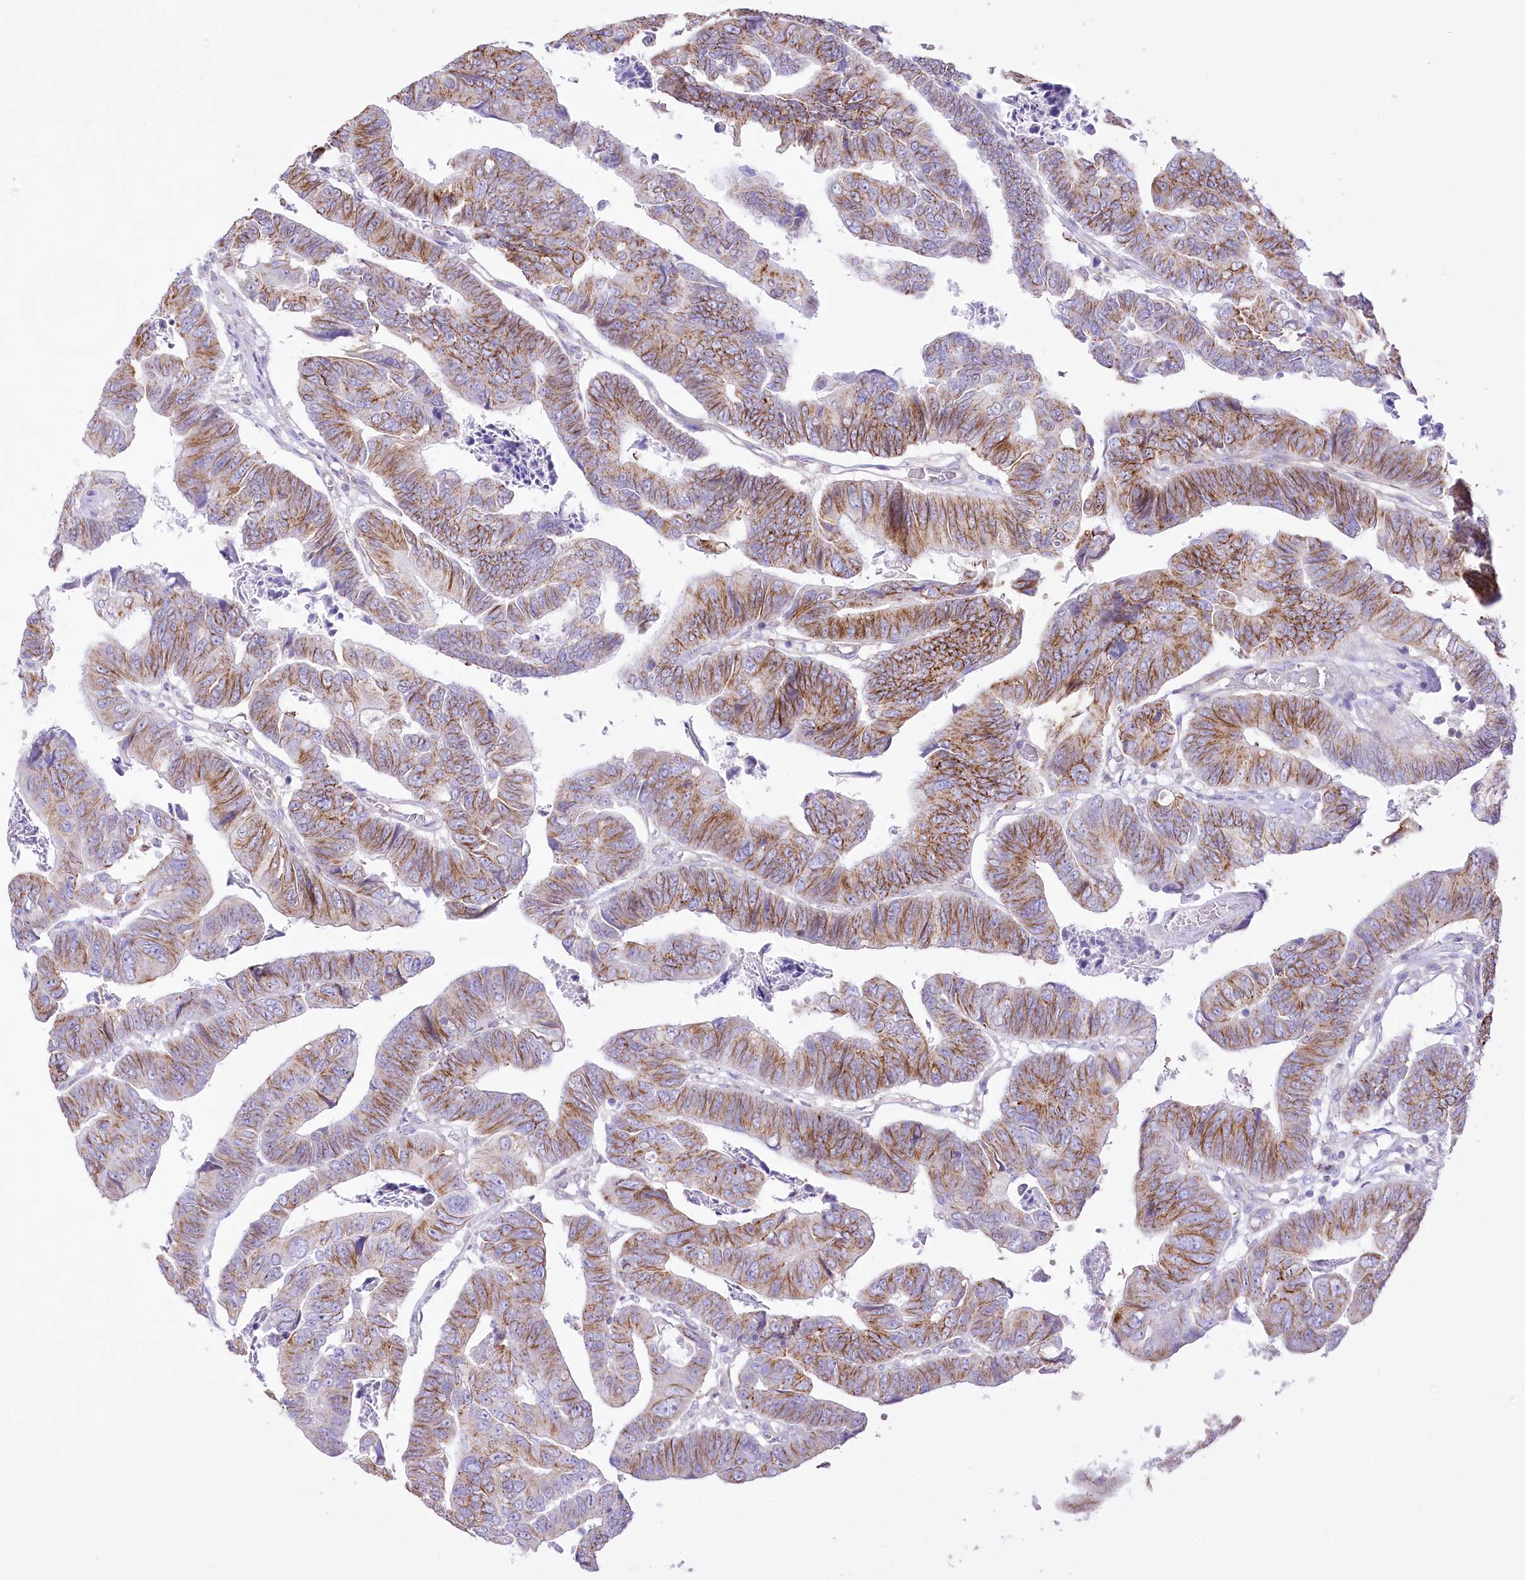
{"staining": {"intensity": "moderate", "quantity": "25%-75%", "location": "cytoplasmic/membranous"}, "tissue": "colorectal cancer", "cell_type": "Tumor cells", "image_type": "cancer", "snomed": [{"axis": "morphology", "description": "Adenocarcinoma, NOS"}, {"axis": "topography", "description": "Rectum"}], "caption": "A photomicrograph of human adenocarcinoma (colorectal) stained for a protein displays moderate cytoplasmic/membranous brown staining in tumor cells. Using DAB (brown) and hematoxylin (blue) stains, captured at high magnification using brightfield microscopy.", "gene": "FAM216A", "patient": {"sex": "female", "age": 65}}